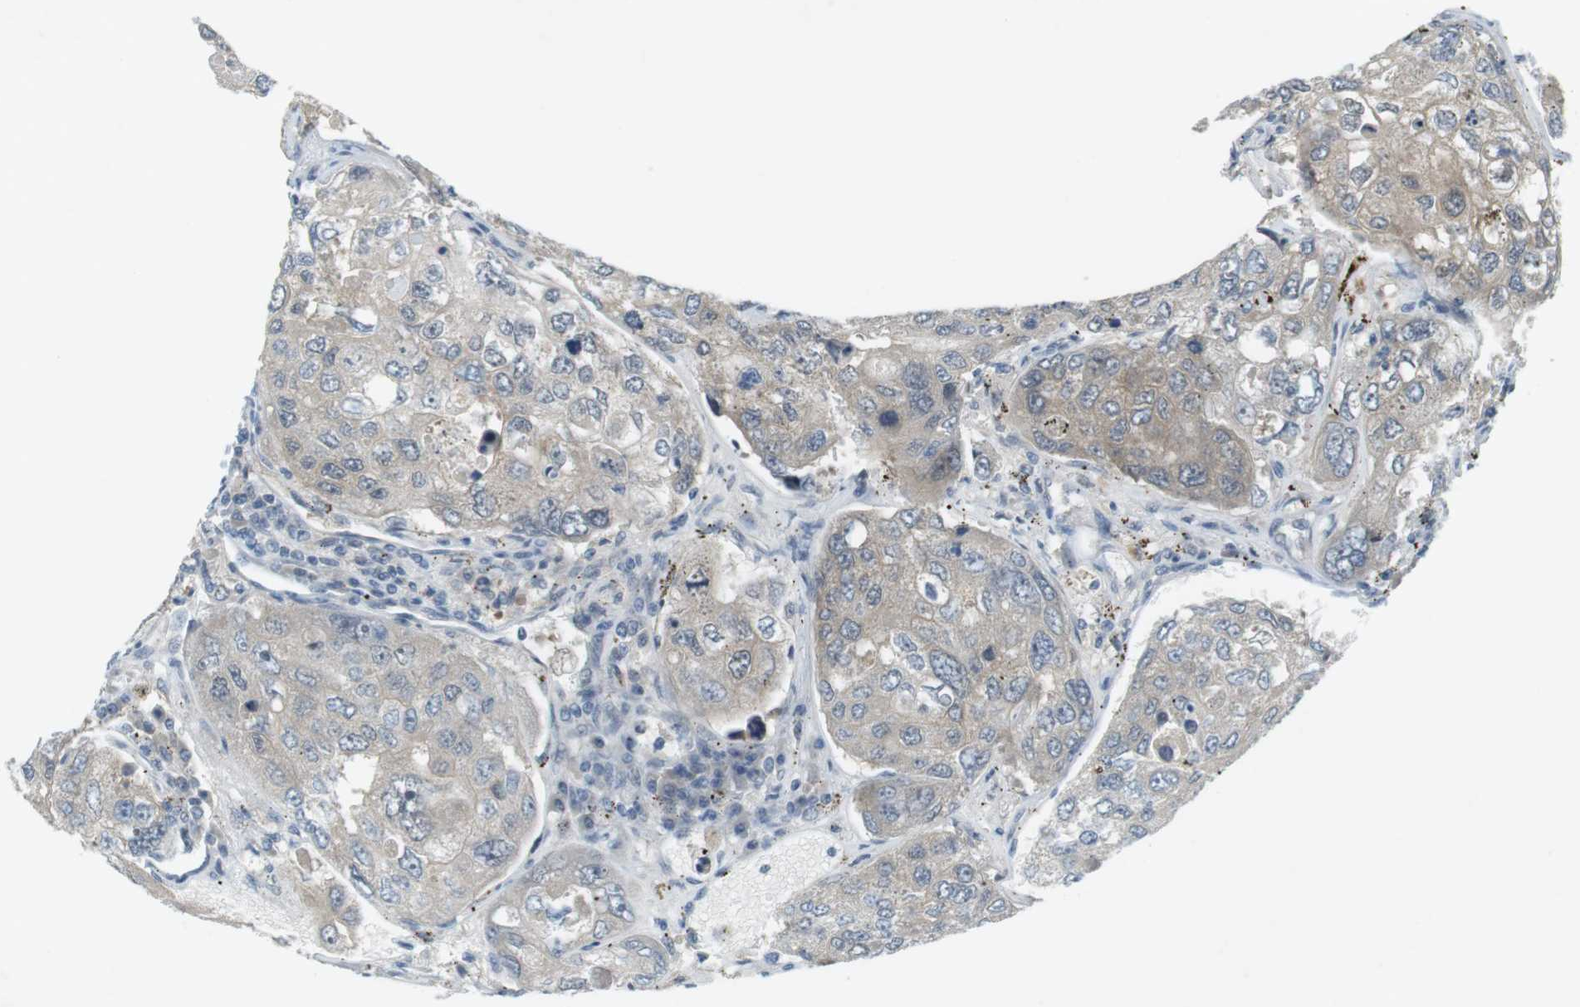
{"staining": {"intensity": "moderate", "quantity": "25%-75%", "location": "cytoplasmic/membranous"}, "tissue": "urothelial cancer", "cell_type": "Tumor cells", "image_type": "cancer", "snomed": [{"axis": "morphology", "description": "Urothelial carcinoma, High grade"}, {"axis": "topography", "description": "Lymph node"}, {"axis": "topography", "description": "Urinary bladder"}], "caption": "Immunohistochemistry (IHC) (DAB) staining of human urothelial carcinoma (high-grade) reveals moderate cytoplasmic/membranous protein expression in approximately 25%-75% of tumor cells.", "gene": "RTN3", "patient": {"sex": "male", "age": 51}}